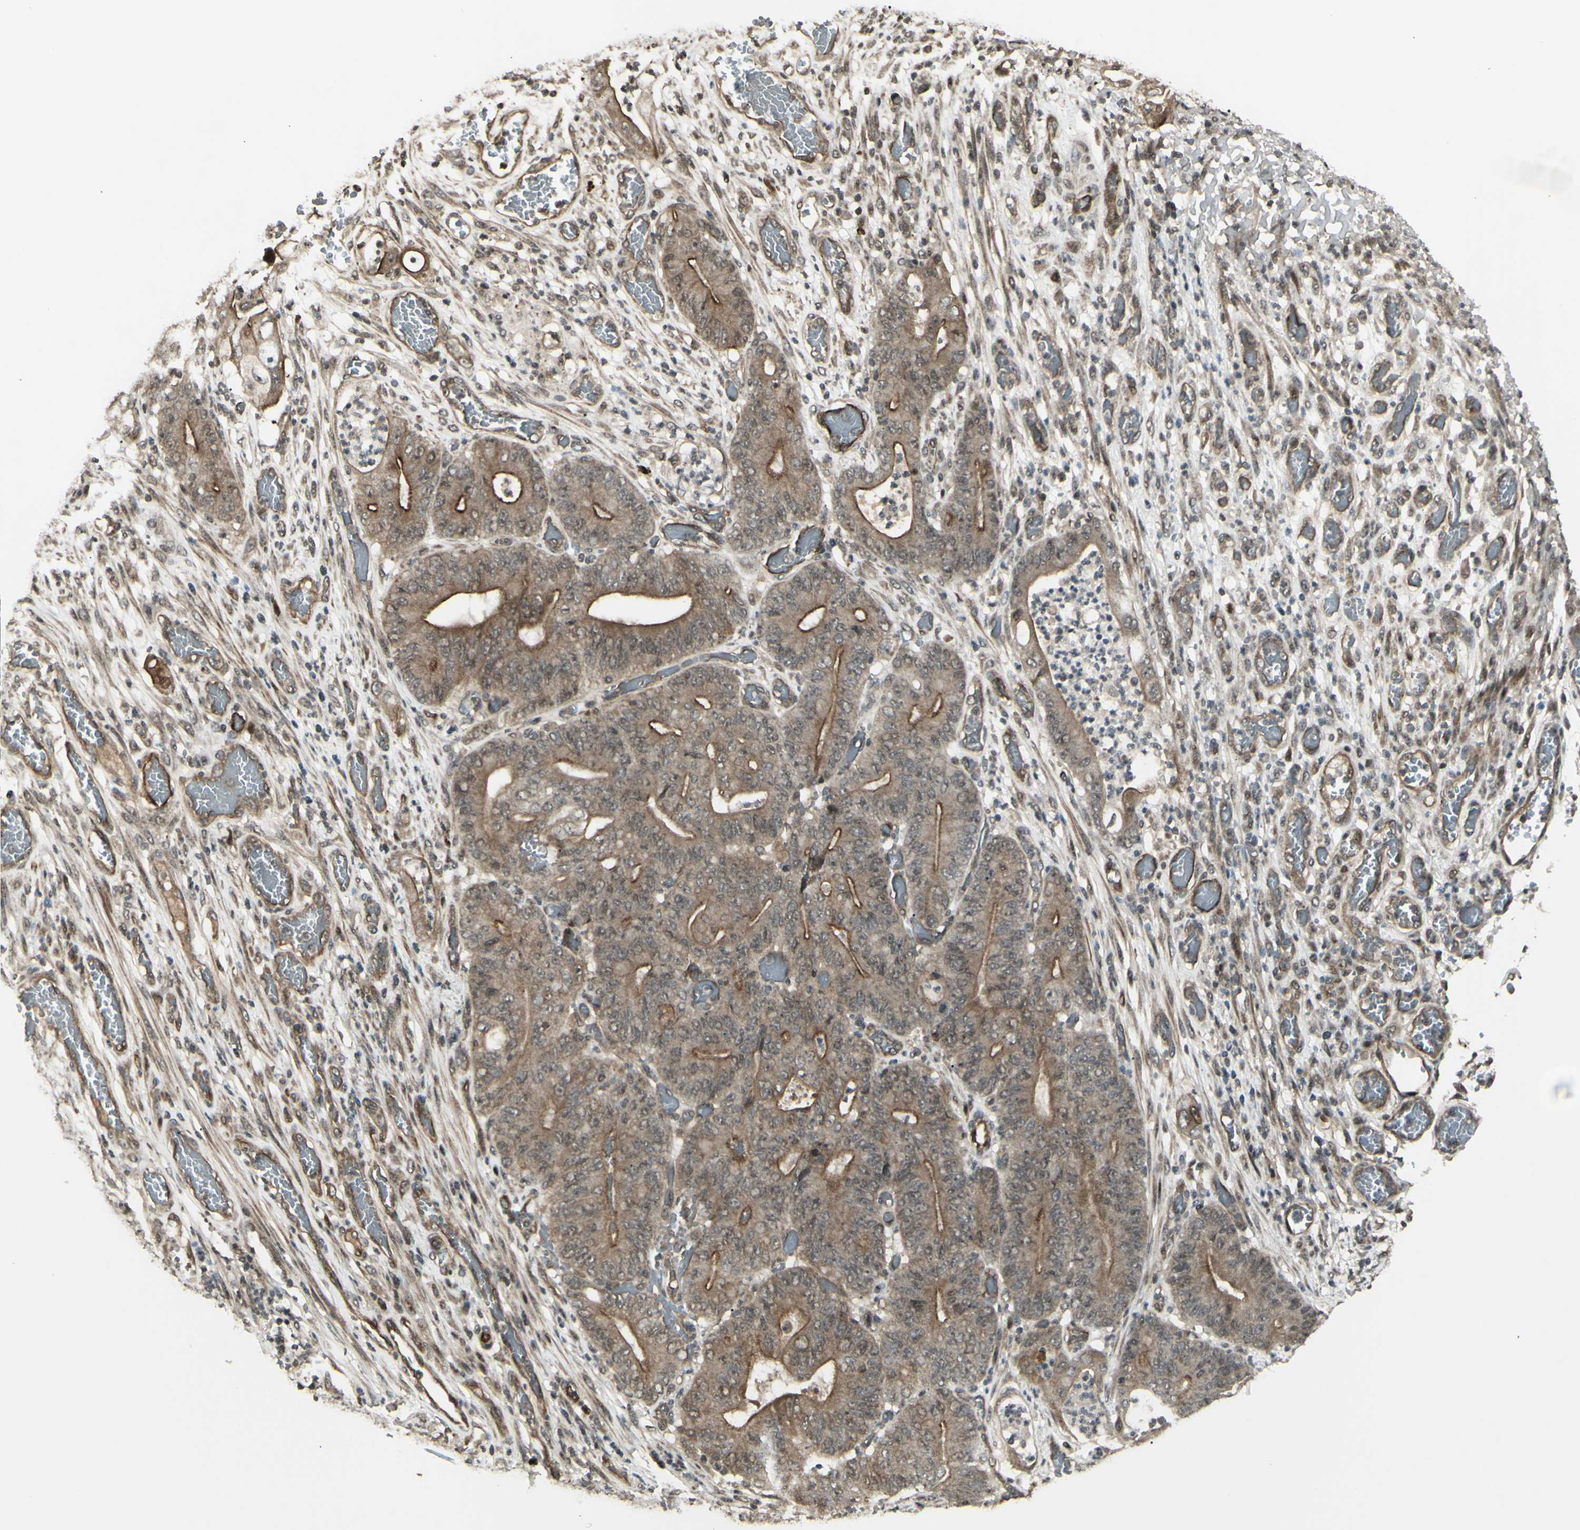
{"staining": {"intensity": "weak", "quantity": ">75%", "location": "cytoplasmic/membranous"}, "tissue": "stomach cancer", "cell_type": "Tumor cells", "image_type": "cancer", "snomed": [{"axis": "morphology", "description": "Adenocarcinoma, NOS"}, {"axis": "topography", "description": "Stomach"}], "caption": "About >75% of tumor cells in human stomach cancer show weak cytoplasmic/membranous protein expression as visualized by brown immunohistochemical staining.", "gene": "BLNK", "patient": {"sex": "female", "age": 73}}